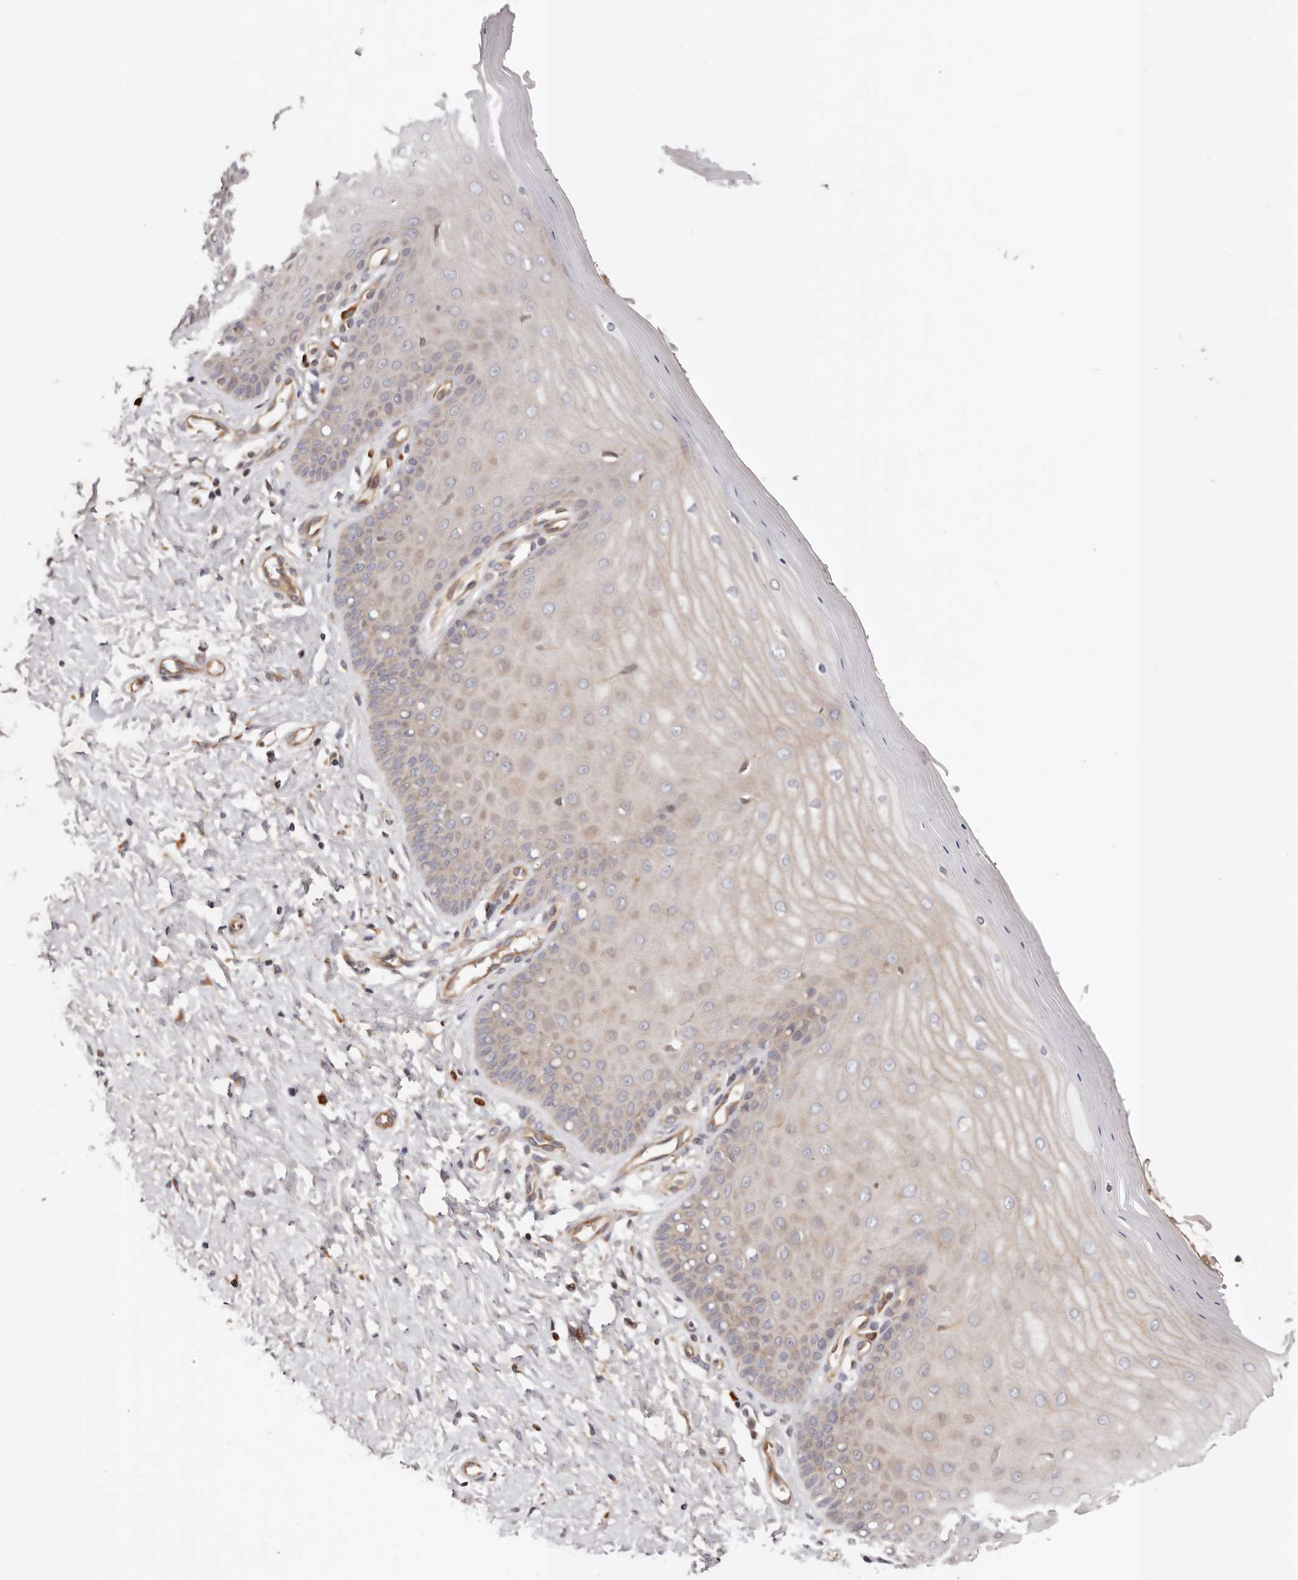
{"staining": {"intensity": "weak", "quantity": "25%-75%", "location": "cytoplasmic/membranous"}, "tissue": "cervix", "cell_type": "Glandular cells", "image_type": "normal", "snomed": [{"axis": "morphology", "description": "Normal tissue, NOS"}, {"axis": "topography", "description": "Cervix"}], "caption": "Normal cervix reveals weak cytoplasmic/membranous positivity in approximately 25%-75% of glandular cells, visualized by immunohistochemistry. The protein is stained brown, and the nuclei are stained in blue (DAB IHC with brightfield microscopy, high magnification).", "gene": "MACF1", "patient": {"sex": "female", "age": 55}}